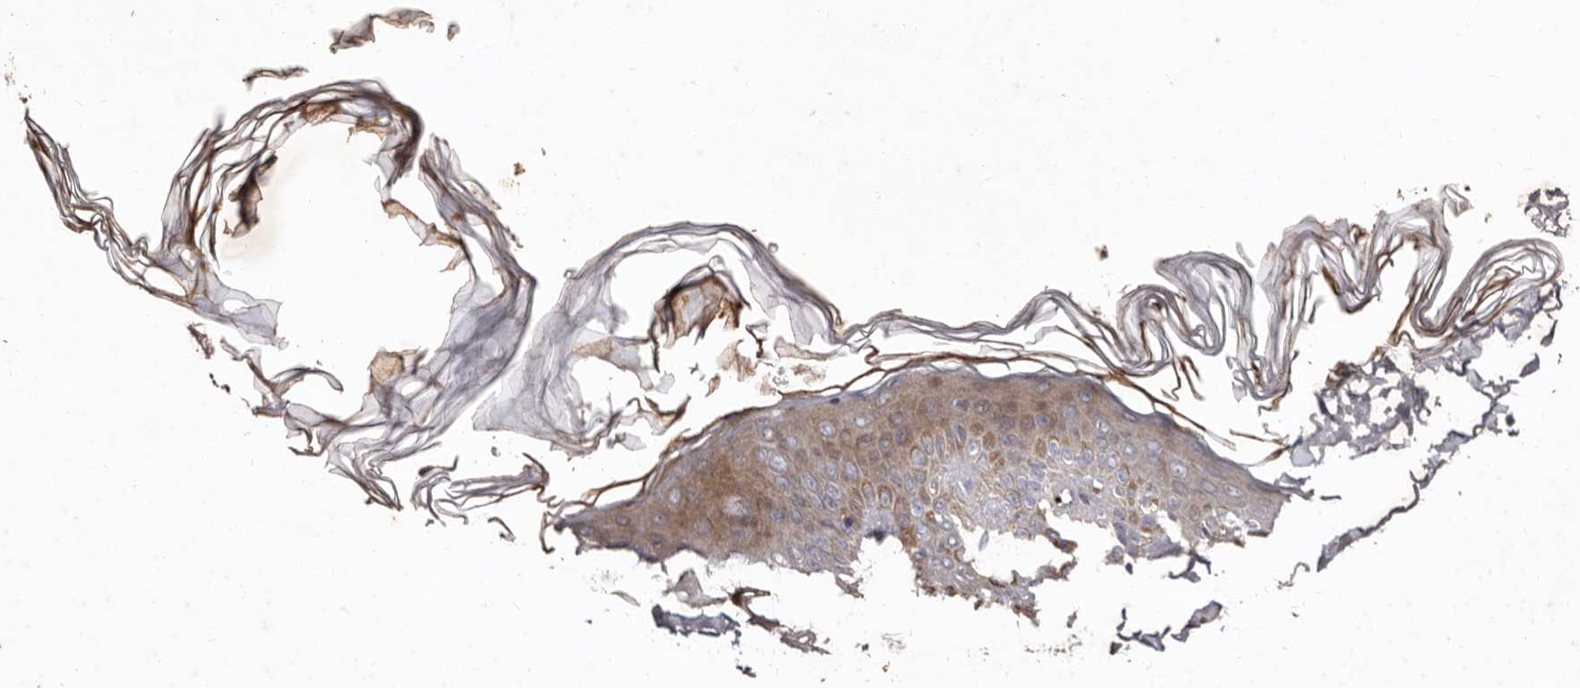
{"staining": {"intensity": "moderate", "quantity": "25%-75%", "location": "cytoplasmic/membranous"}, "tissue": "skin", "cell_type": "Keratinocytes", "image_type": "normal", "snomed": [{"axis": "morphology", "description": "Normal tissue, NOS"}, {"axis": "morphology", "description": "Neoplasm, benign, NOS"}, {"axis": "topography", "description": "Skin"}, {"axis": "topography", "description": "Soft tissue"}], "caption": "This is a micrograph of immunohistochemistry staining of unremarkable skin, which shows moderate positivity in the cytoplasmic/membranous of keratinocytes.", "gene": "PRKD3", "patient": {"sex": "male", "age": 26}}